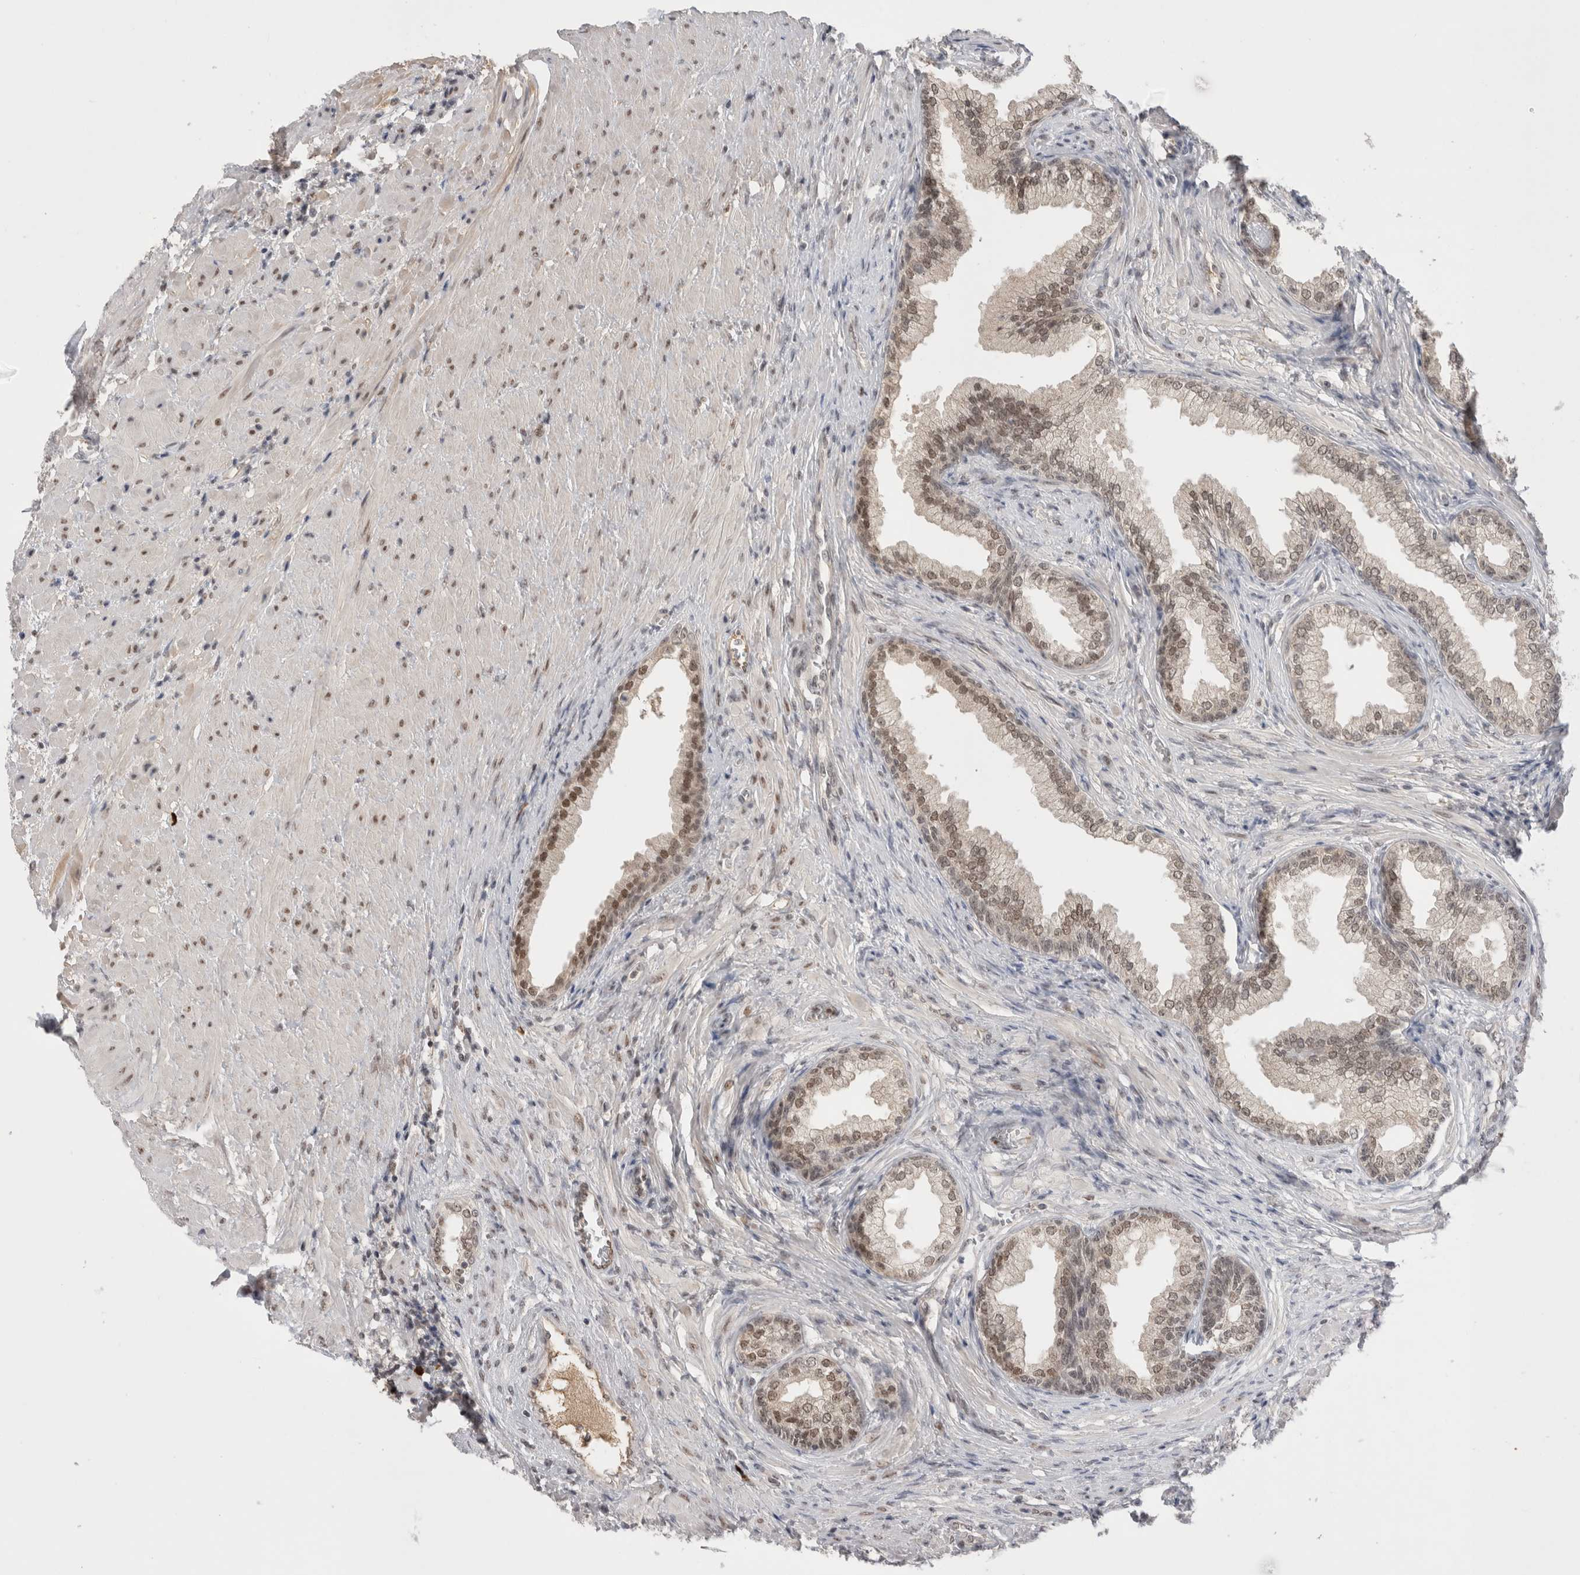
{"staining": {"intensity": "moderate", "quantity": "25%-75%", "location": "nuclear"}, "tissue": "prostate", "cell_type": "Glandular cells", "image_type": "normal", "snomed": [{"axis": "morphology", "description": "Normal tissue, NOS"}, {"axis": "topography", "description": "Prostate"}], "caption": "This photomicrograph displays normal prostate stained with IHC to label a protein in brown. The nuclear of glandular cells show moderate positivity for the protein. Nuclei are counter-stained blue.", "gene": "ZNF24", "patient": {"sex": "male", "age": 76}}